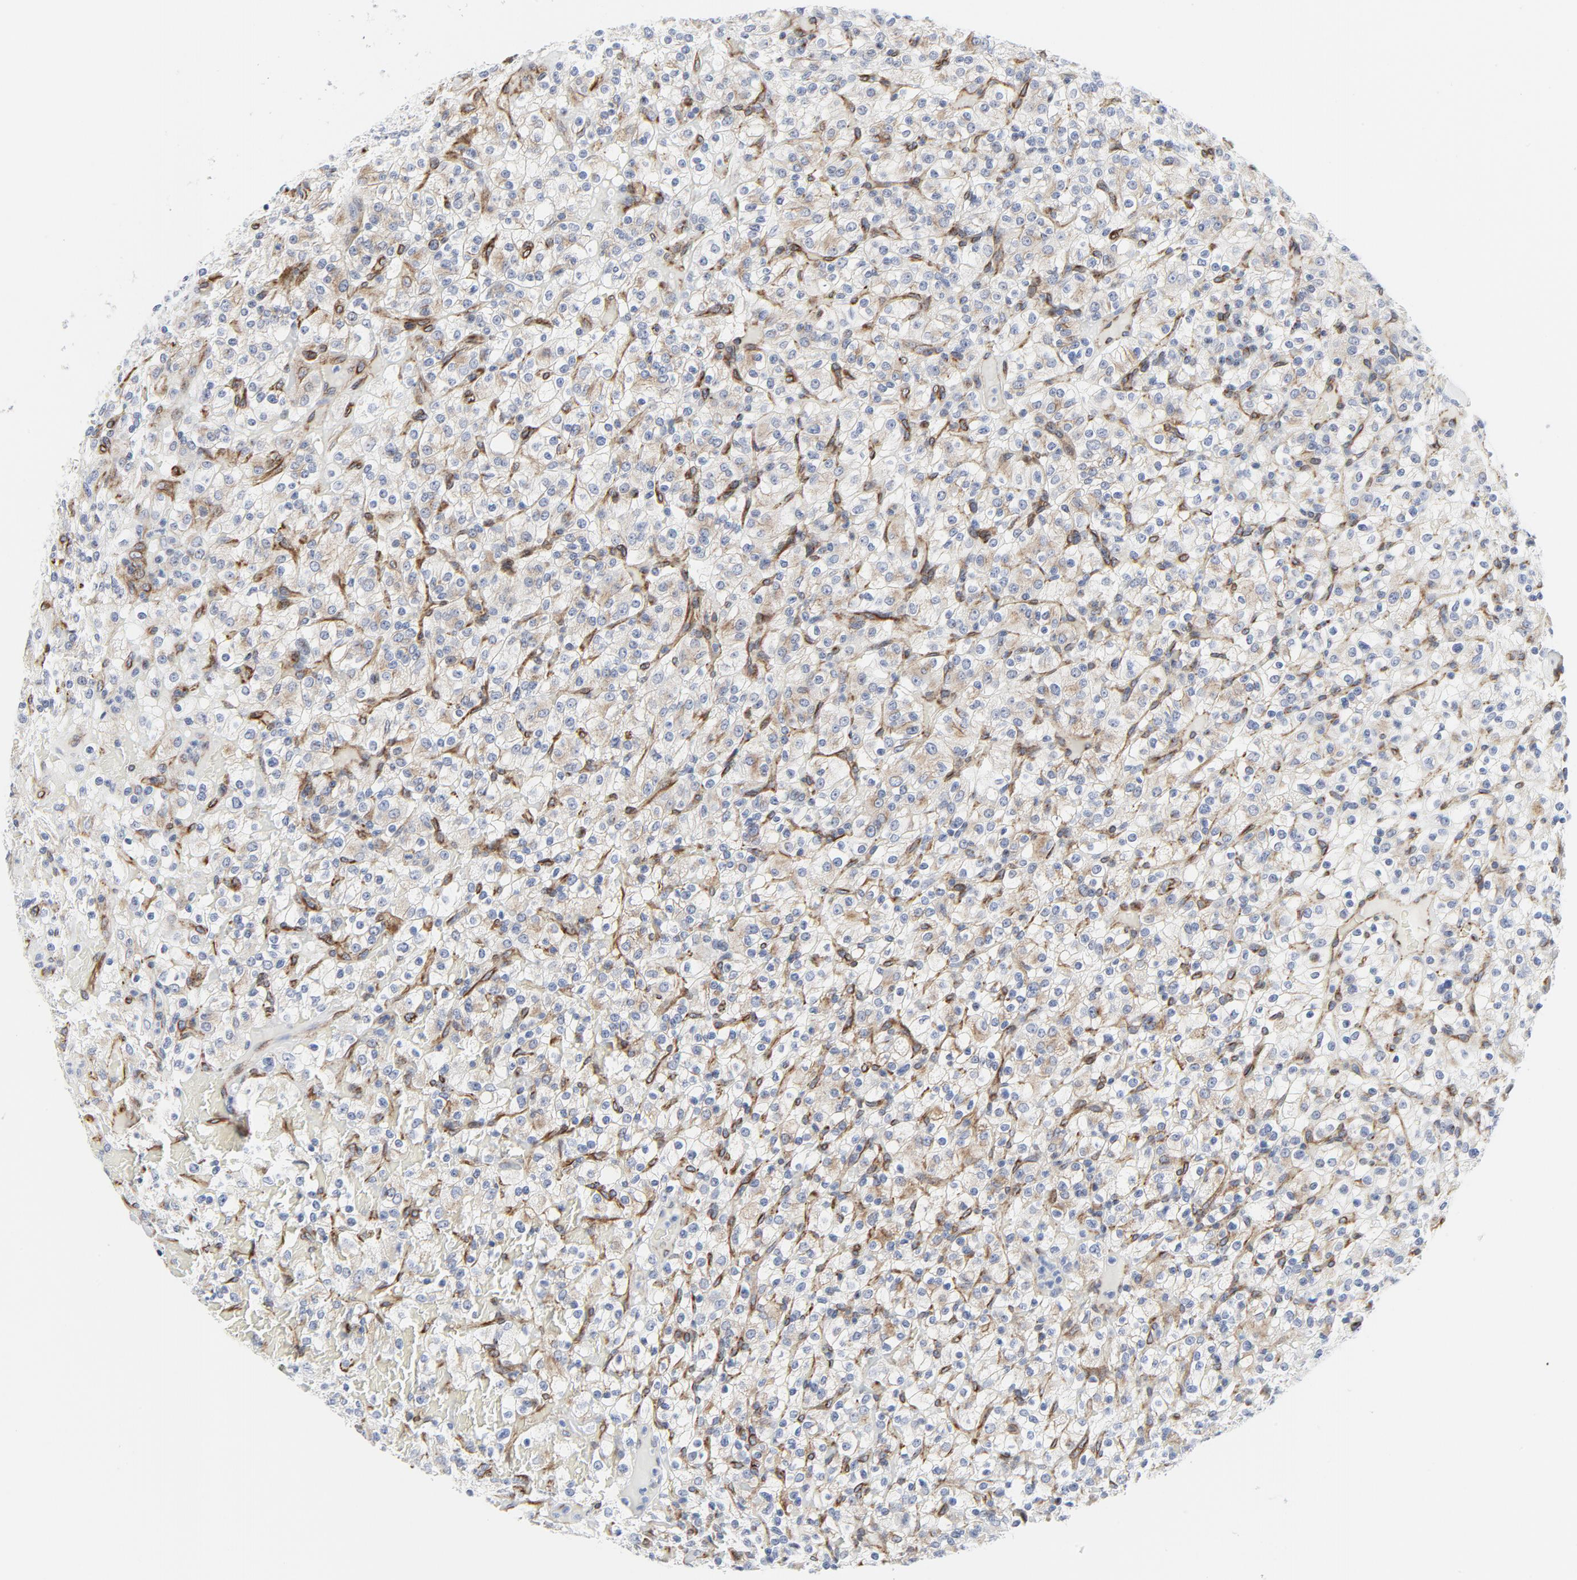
{"staining": {"intensity": "negative", "quantity": "none", "location": "none"}, "tissue": "renal cancer", "cell_type": "Tumor cells", "image_type": "cancer", "snomed": [{"axis": "morphology", "description": "Normal tissue, NOS"}, {"axis": "morphology", "description": "Adenocarcinoma, NOS"}, {"axis": "topography", "description": "Kidney"}], "caption": "An image of human renal adenocarcinoma is negative for staining in tumor cells.", "gene": "TUBB1", "patient": {"sex": "female", "age": 72}}